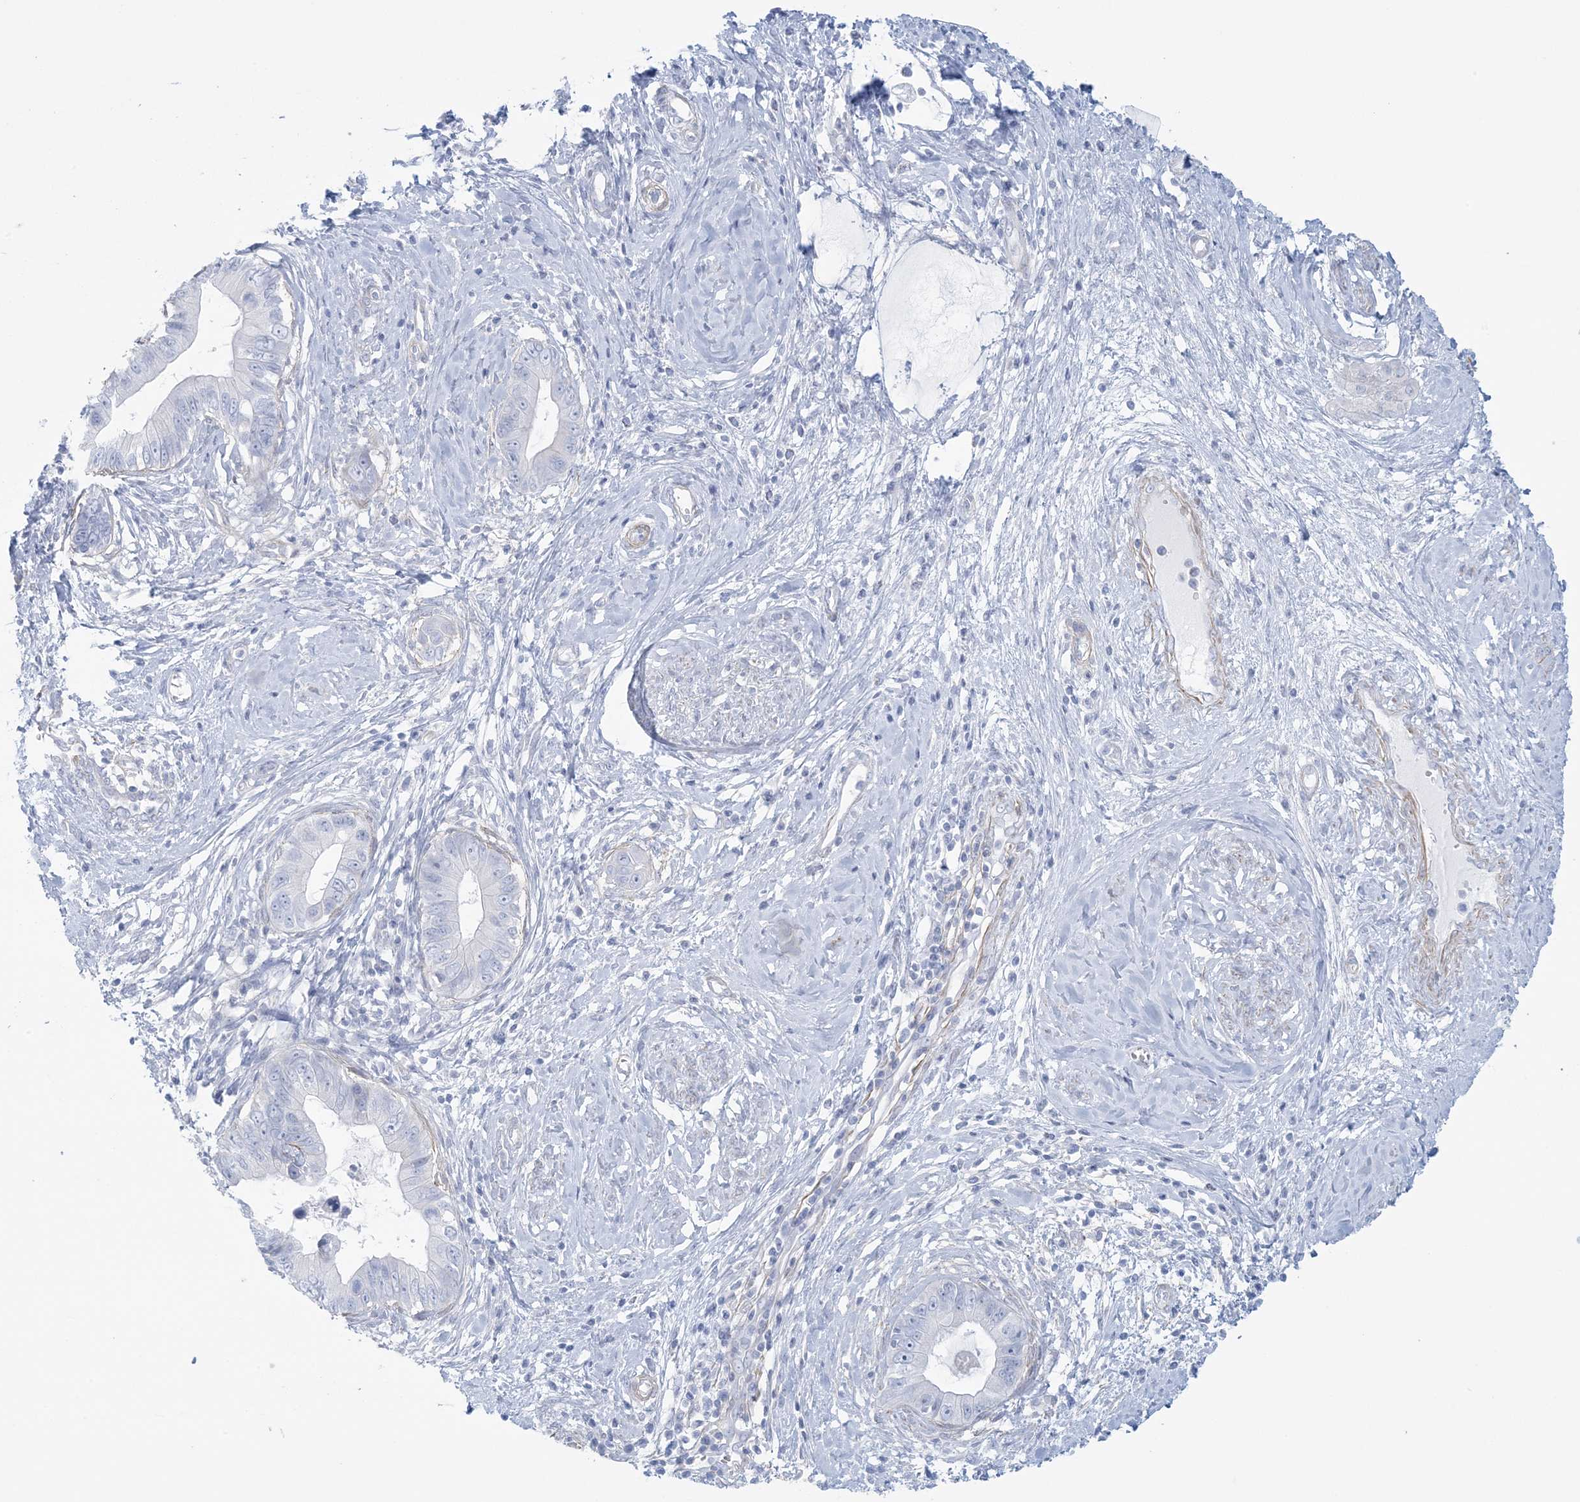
{"staining": {"intensity": "negative", "quantity": "none", "location": "none"}, "tissue": "cervical cancer", "cell_type": "Tumor cells", "image_type": "cancer", "snomed": [{"axis": "morphology", "description": "Adenocarcinoma, NOS"}, {"axis": "topography", "description": "Cervix"}], "caption": "High power microscopy micrograph of an IHC photomicrograph of cervical cancer, revealing no significant positivity in tumor cells. (DAB immunohistochemistry with hematoxylin counter stain).", "gene": "AGXT", "patient": {"sex": "female", "age": 44}}